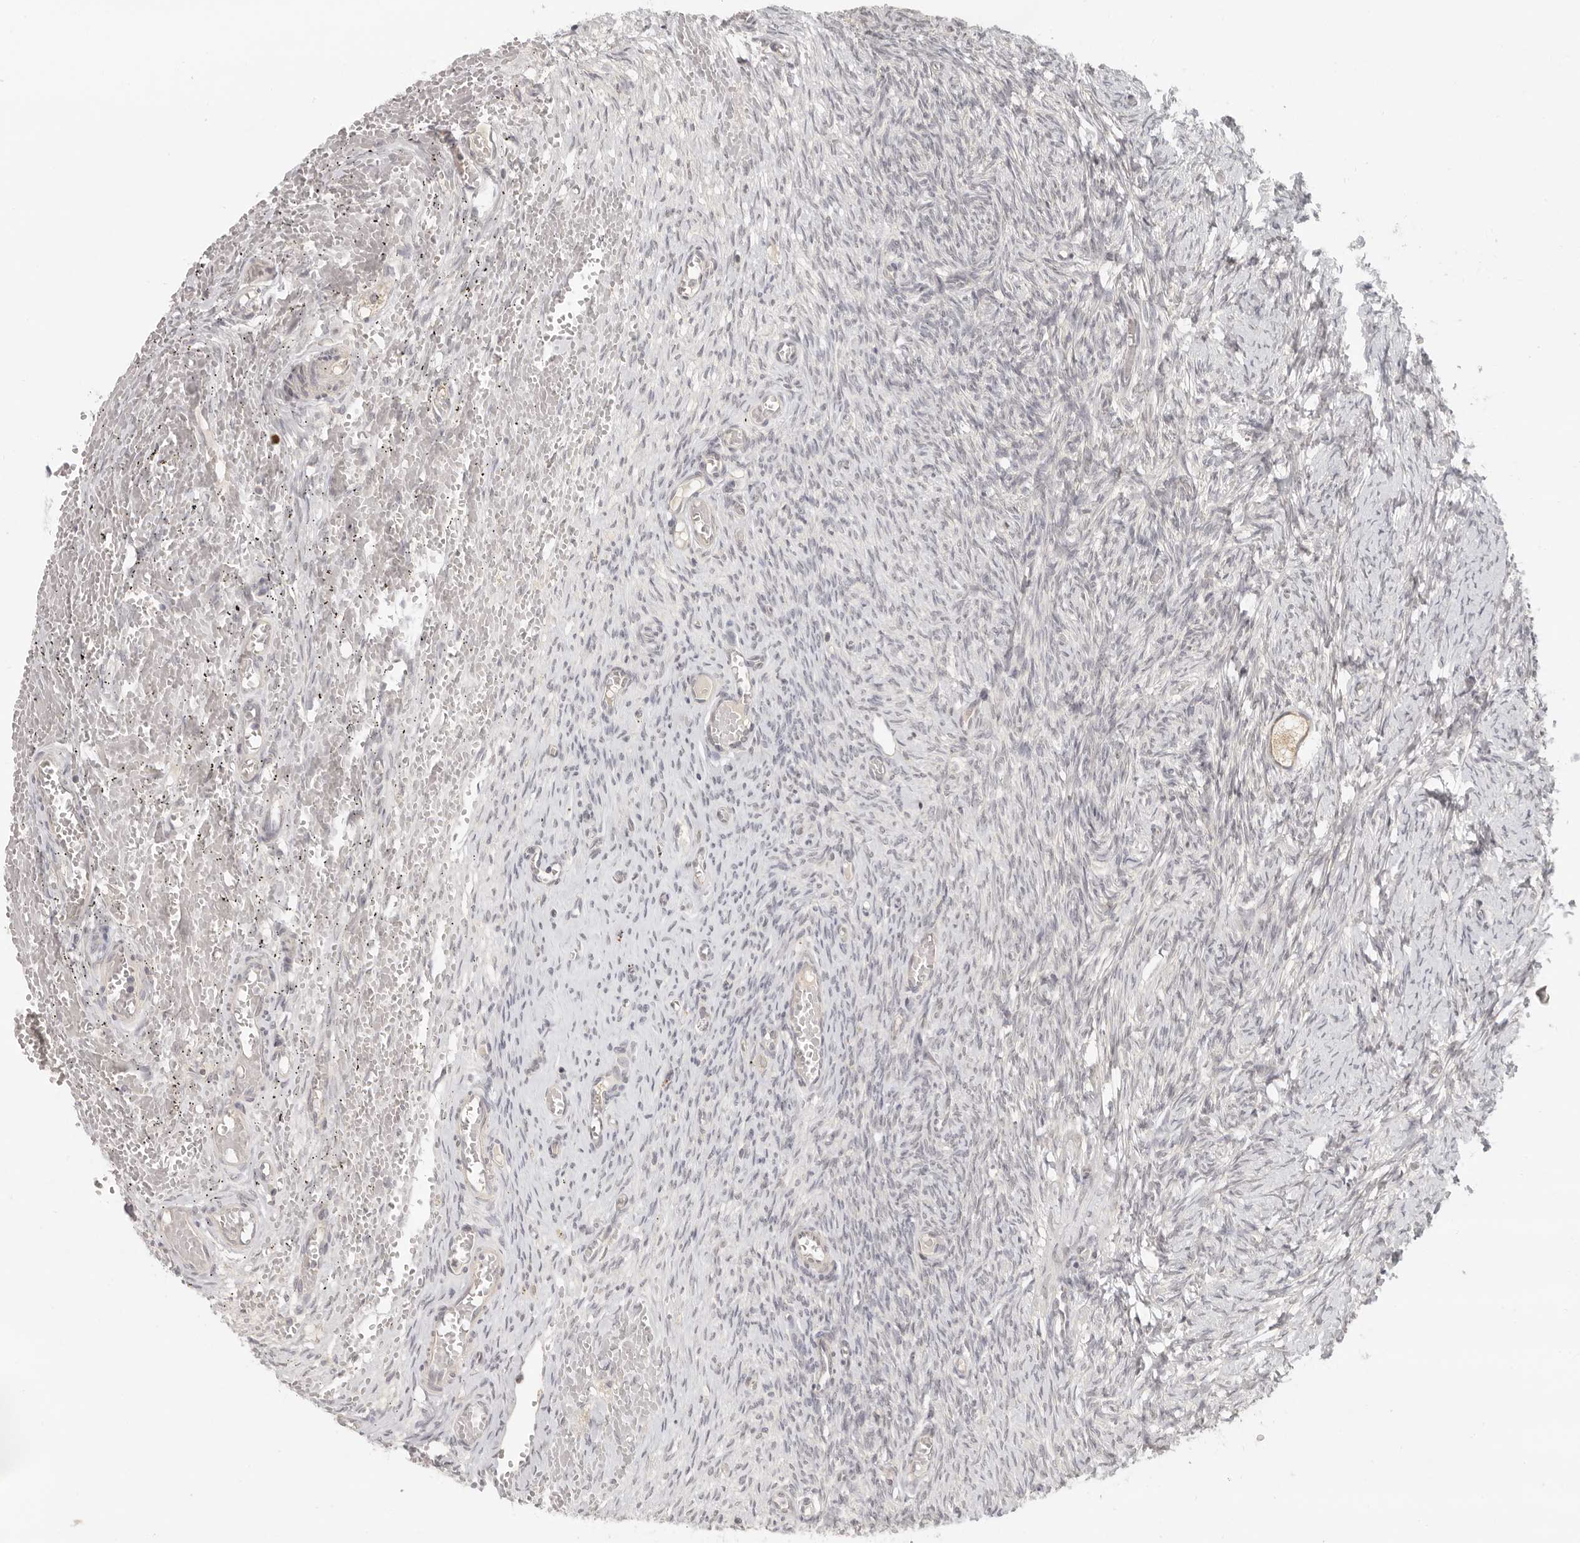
{"staining": {"intensity": "weak", "quantity": ">75%", "location": "cytoplasmic/membranous"}, "tissue": "ovary", "cell_type": "Follicle cells", "image_type": "normal", "snomed": [{"axis": "morphology", "description": "Adenocarcinoma, NOS"}, {"axis": "topography", "description": "Endometrium"}], "caption": "The immunohistochemical stain highlights weak cytoplasmic/membranous staining in follicle cells of benign ovary. (IHC, brightfield microscopy, high magnification).", "gene": "AHDC1", "patient": {"sex": "female", "age": 32}}